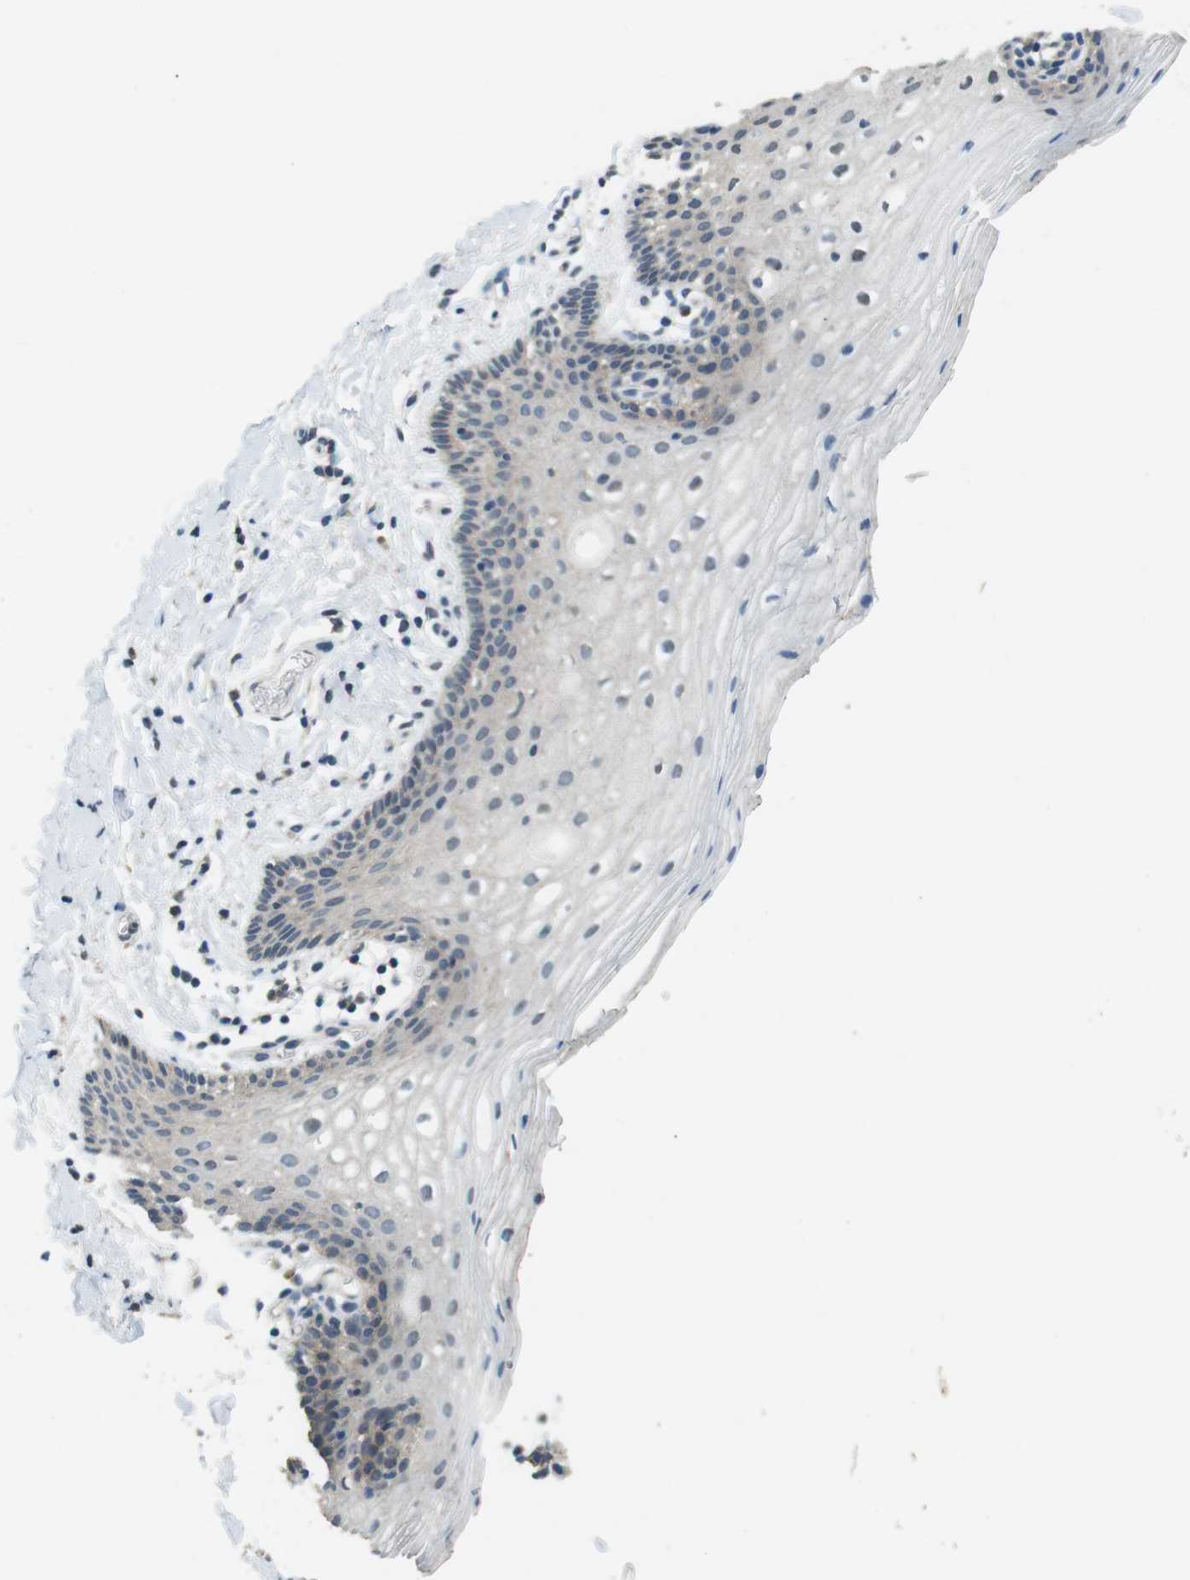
{"staining": {"intensity": "weak", "quantity": "<25%", "location": "cytoplasmic/membranous"}, "tissue": "vagina", "cell_type": "Squamous epithelial cells", "image_type": "normal", "snomed": [{"axis": "morphology", "description": "Normal tissue, NOS"}, {"axis": "topography", "description": "Vagina"}], "caption": "High magnification brightfield microscopy of benign vagina stained with DAB (3,3'-diaminobenzidine) (brown) and counterstained with hematoxylin (blue): squamous epithelial cells show no significant expression.", "gene": "CLDN7", "patient": {"sex": "female", "age": 55}}